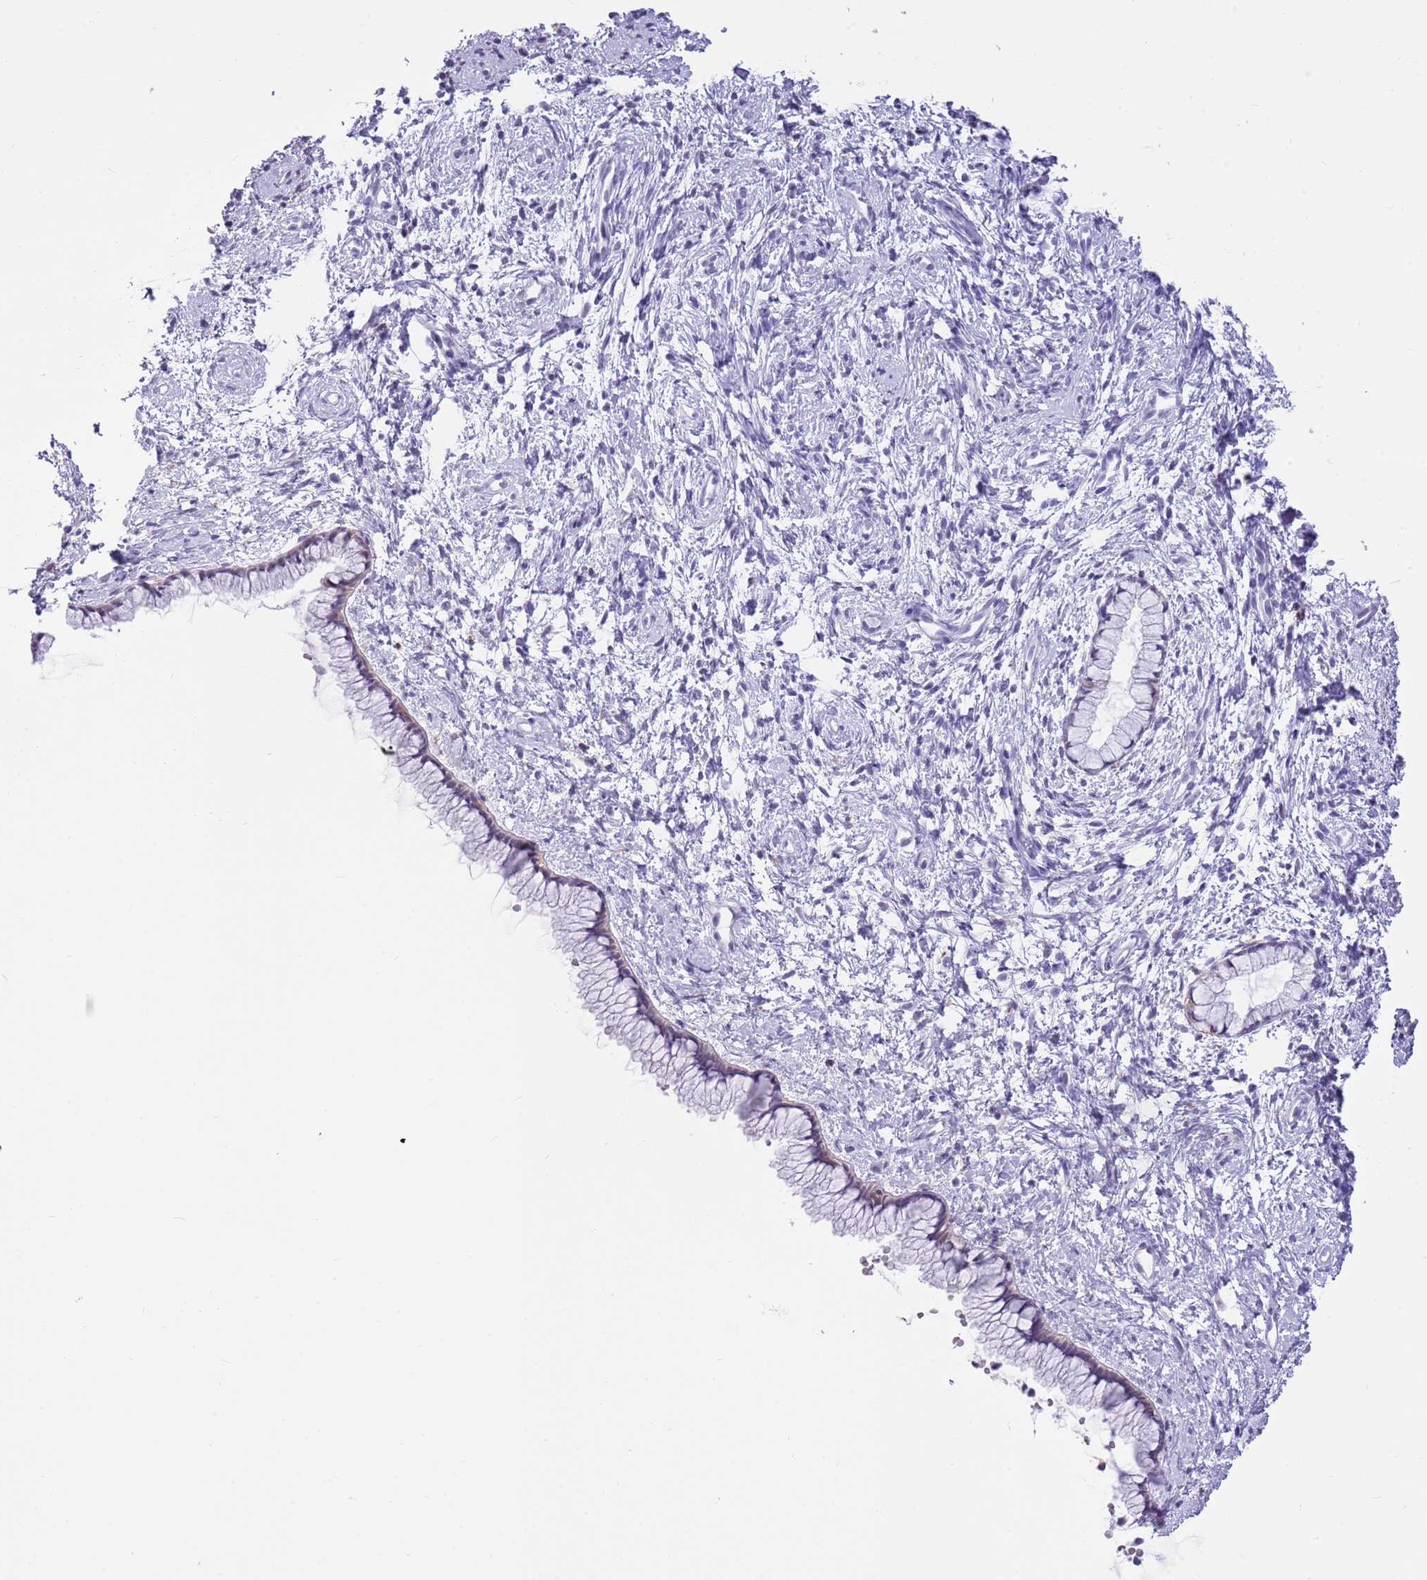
{"staining": {"intensity": "negative", "quantity": "none", "location": "none"}, "tissue": "cervix", "cell_type": "Glandular cells", "image_type": "normal", "snomed": [{"axis": "morphology", "description": "Normal tissue, NOS"}, {"axis": "topography", "description": "Cervix"}], "caption": "Immunohistochemistry photomicrograph of normal human cervix stained for a protein (brown), which displays no staining in glandular cells. Nuclei are stained in blue.", "gene": "PPP1R17", "patient": {"sex": "female", "age": 57}}